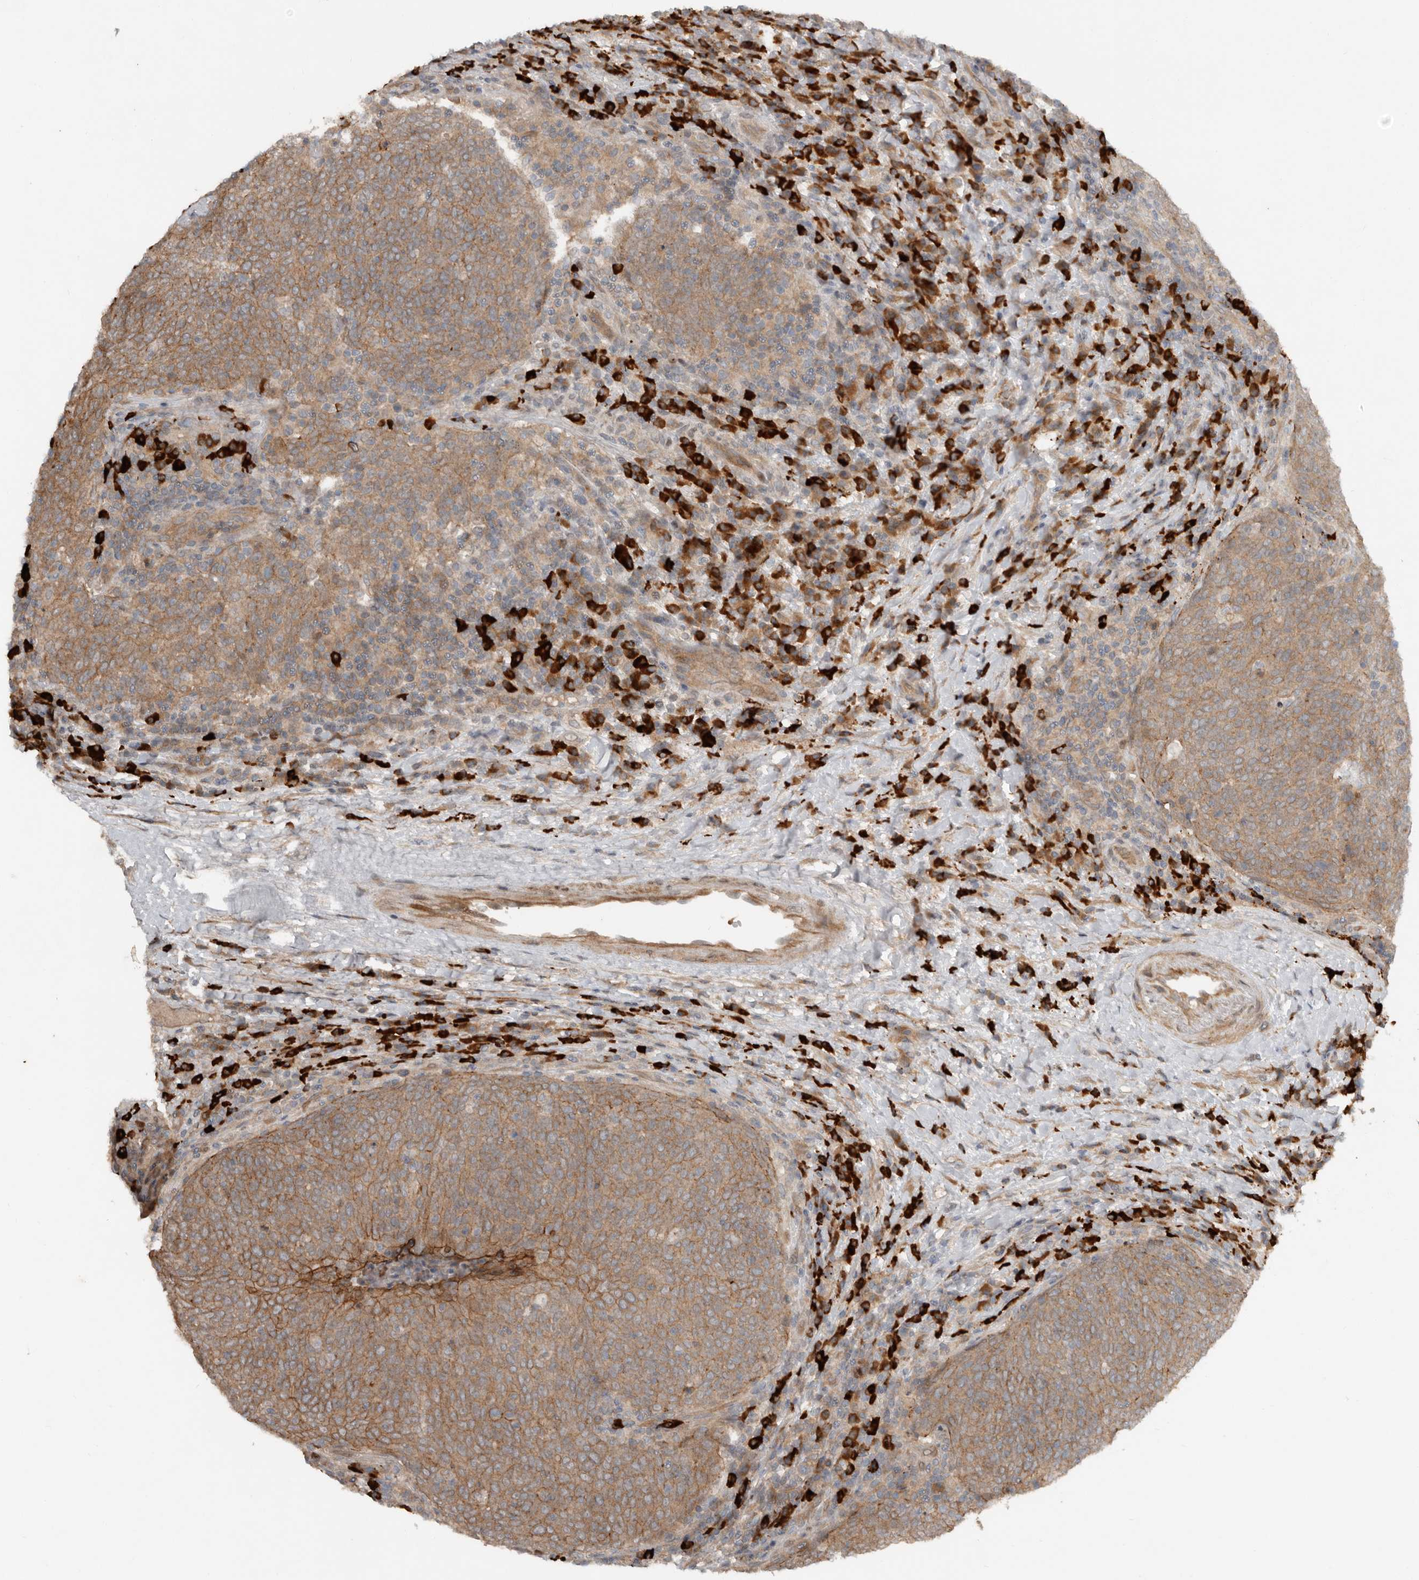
{"staining": {"intensity": "moderate", "quantity": ">75%", "location": "cytoplasmic/membranous"}, "tissue": "head and neck cancer", "cell_type": "Tumor cells", "image_type": "cancer", "snomed": [{"axis": "morphology", "description": "Squamous cell carcinoma, NOS"}, {"axis": "morphology", "description": "Squamous cell carcinoma, metastatic, NOS"}, {"axis": "topography", "description": "Lymph node"}, {"axis": "topography", "description": "Head-Neck"}], "caption": "The image exhibits a brown stain indicating the presence of a protein in the cytoplasmic/membranous of tumor cells in squamous cell carcinoma (head and neck).", "gene": "TEAD3", "patient": {"sex": "male", "age": 62}}